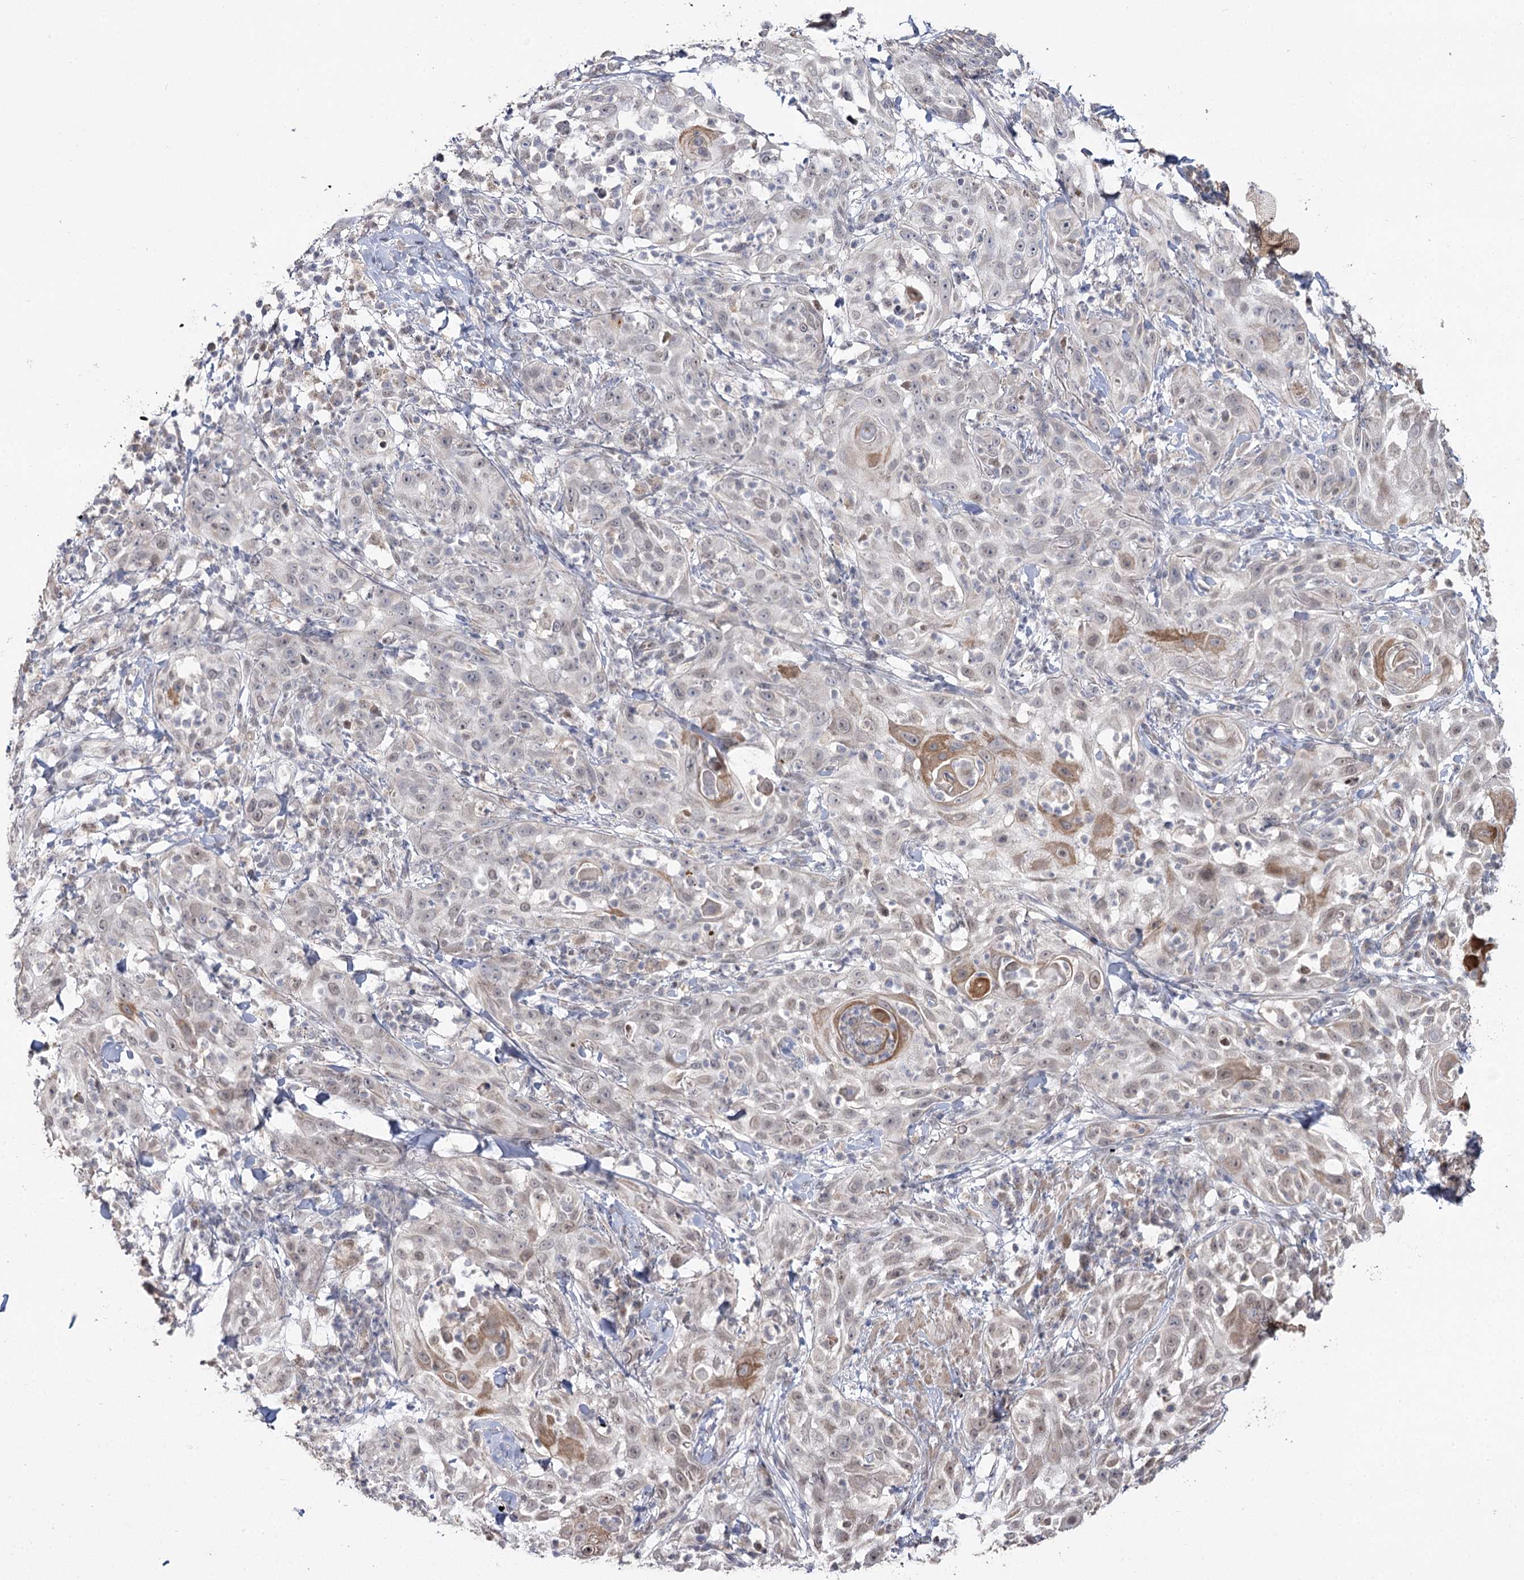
{"staining": {"intensity": "weak", "quantity": "<25%", "location": "cytoplasmic/membranous"}, "tissue": "skin cancer", "cell_type": "Tumor cells", "image_type": "cancer", "snomed": [{"axis": "morphology", "description": "Squamous cell carcinoma, NOS"}, {"axis": "topography", "description": "Skin"}], "caption": "This is an immunohistochemistry image of human skin cancer. There is no expression in tumor cells.", "gene": "RUFY4", "patient": {"sex": "female", "age": 44}}